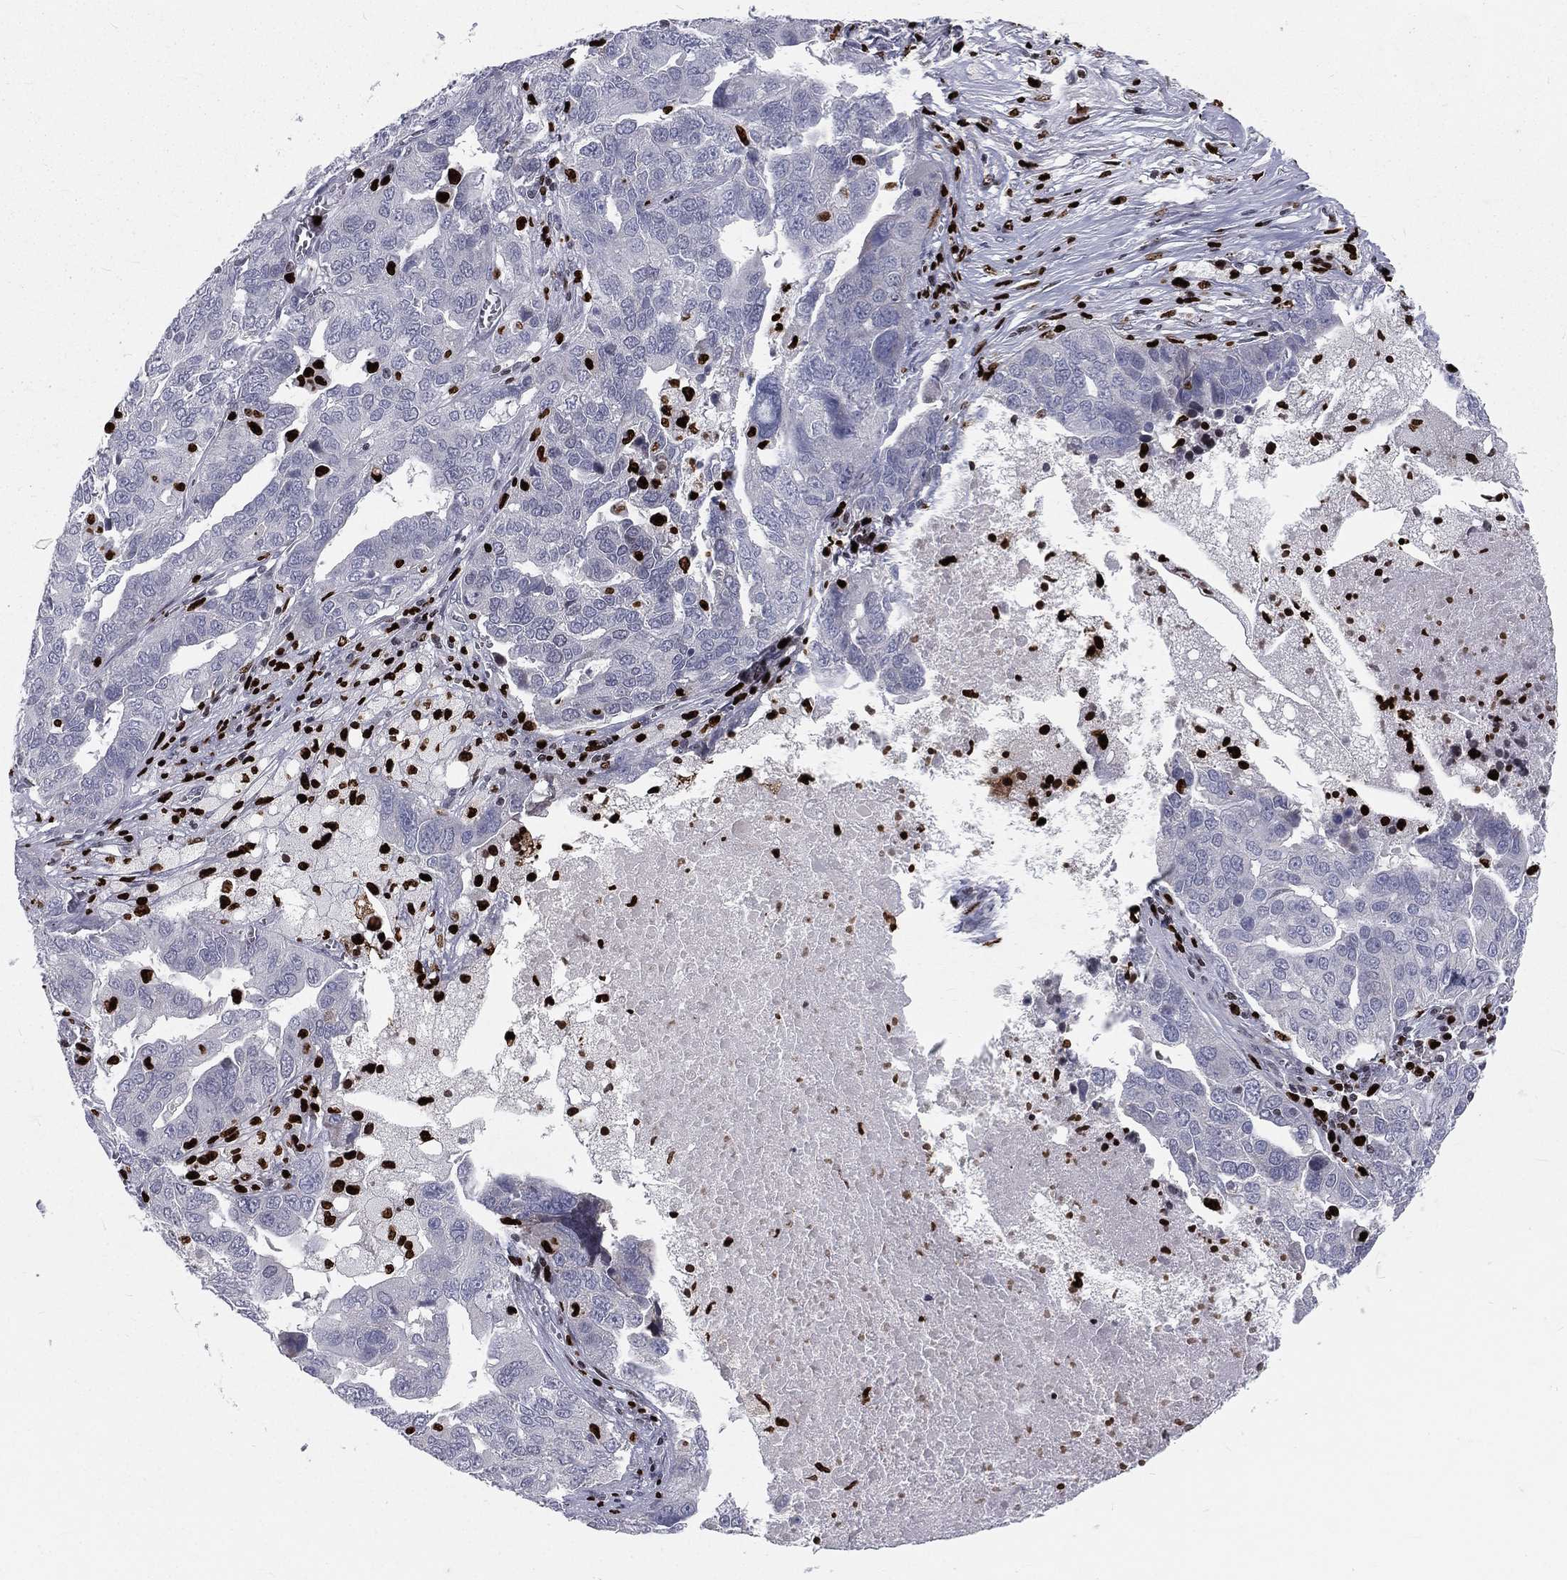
{"staining": {"intensity": "negative", "quantity": "none", "location": "none"}, "tissue": "ovarian cancer", "cell_type": "Tumor cells", "image_type": "cancer", "snomed": [{"axis": "morphology", "description": "Carcinoma, endometroid"}, {"axis": "topography", "description": "Soft tissue"}, {"axis": "topography", "description": "Ovary"}], "caption": "The image exhibits no significant expression in tumor cells of ovarian cancer (endometroid carcinoma).", "gene": "MNDA", "patient": {"sex": "female", "age": 52}}